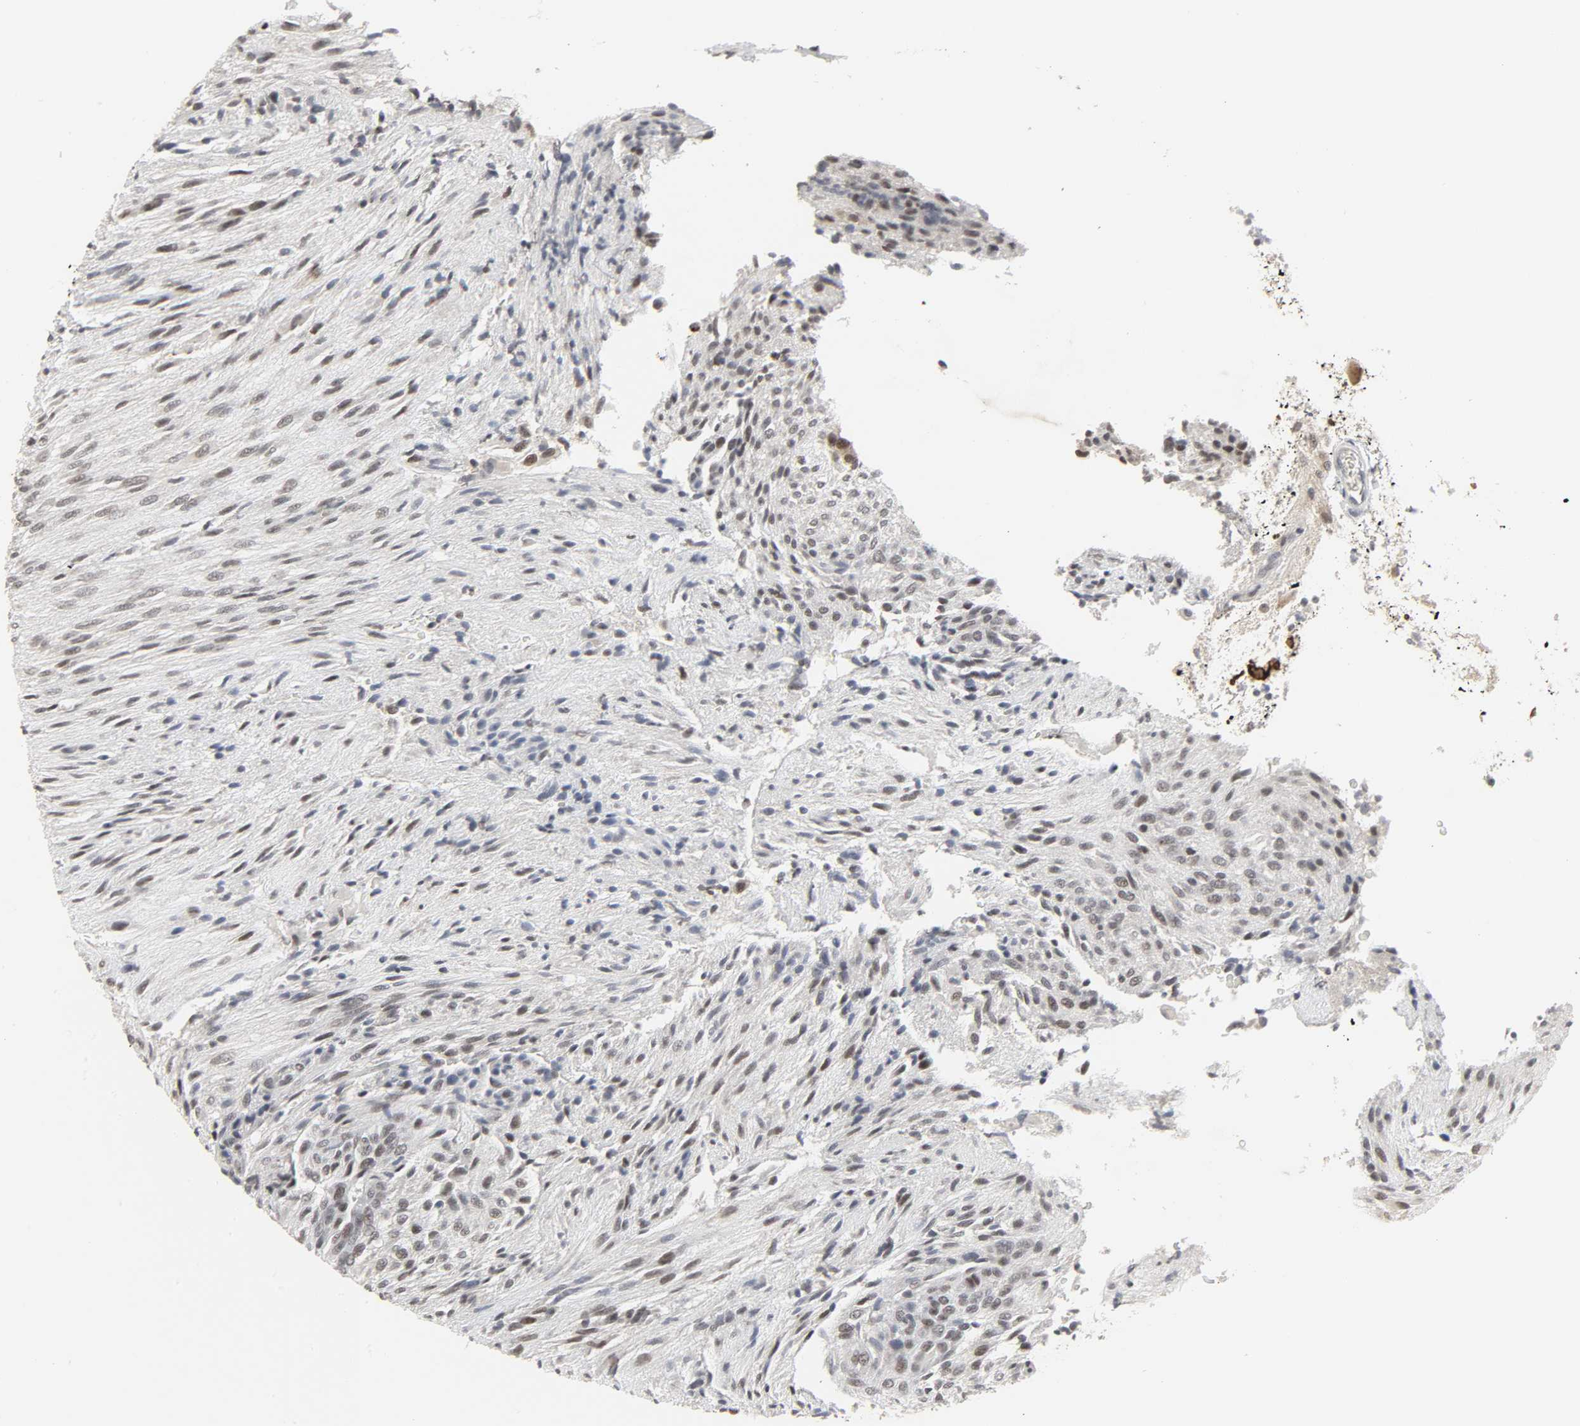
{"staining": {"intensity": "weak", "quantity": "25%-75%", "location": "nuclear"}, "tissue": "glioma", "cell_type": "Tumor cells", "image_type": "cancer", "snomed": [{"axis": "morphology", "description": "Glioma, malignant, High grade"}, {"axis": "topography", "description": "Cerebral cortex"}], "caption": "IHC (DAB) staining of glioma demonstrates weak nuclear protein positivity in approximately 25%-75% of tumor cells.", "gene": "MUC1", "patient": {"sex": "female", "age": 55}}